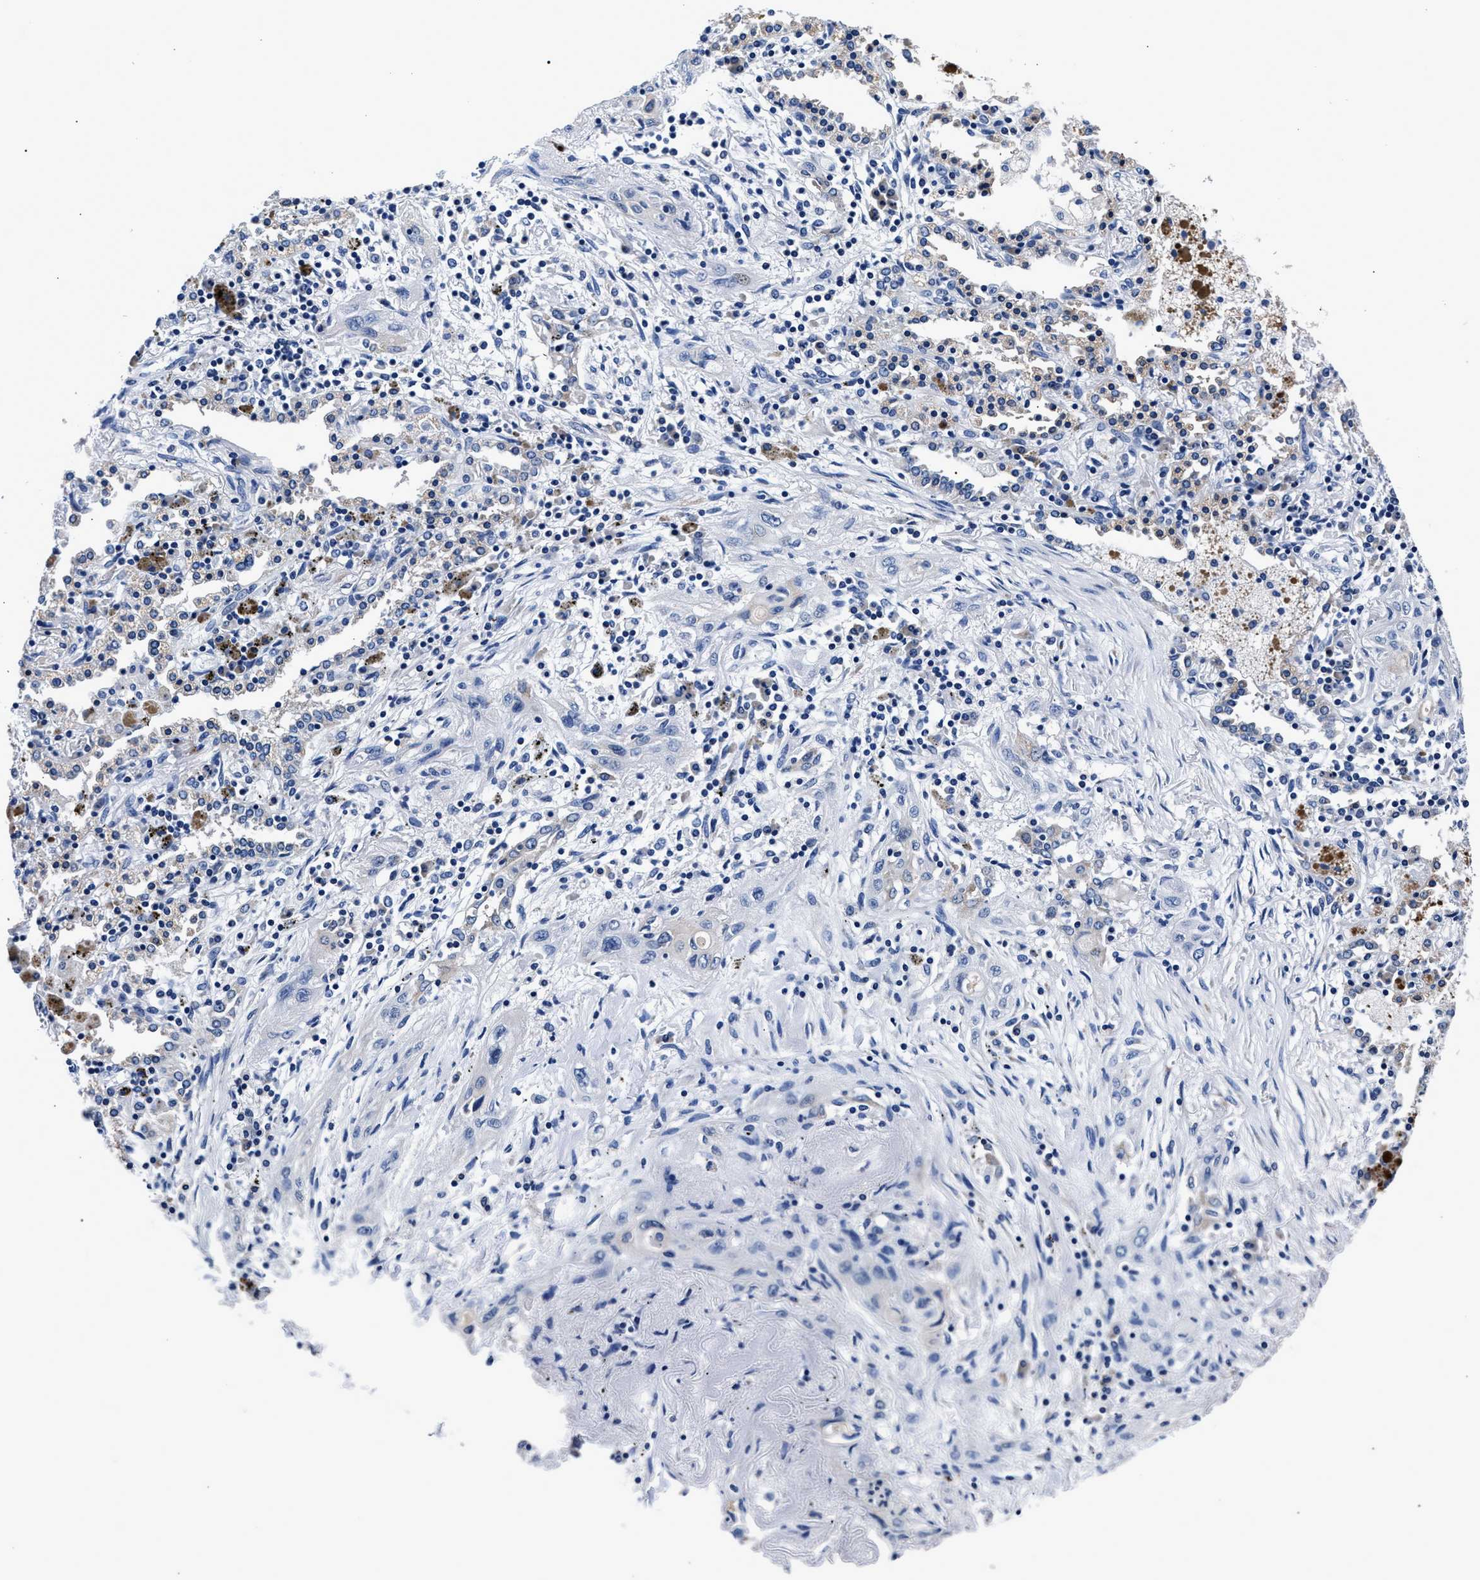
{"staining": {"intensity": "negative", "quantity": "none", "location": "none"}, "tissue": "lung cancer", "cell_type": "Tumor cells", "image_type": "cancer", "snomed": [{"axis": "morphology", "description": "Squamous cell carcinoma, NOS"}, {"axis": "topography", "description": "Lung"}], "caption": "Immunohistochemistry image of human lung cancer stained for a protein (brown), which reveals no expression in tumor cells.", "gene": "PHF24", "patient": {"sex": "female", "age": 47}}